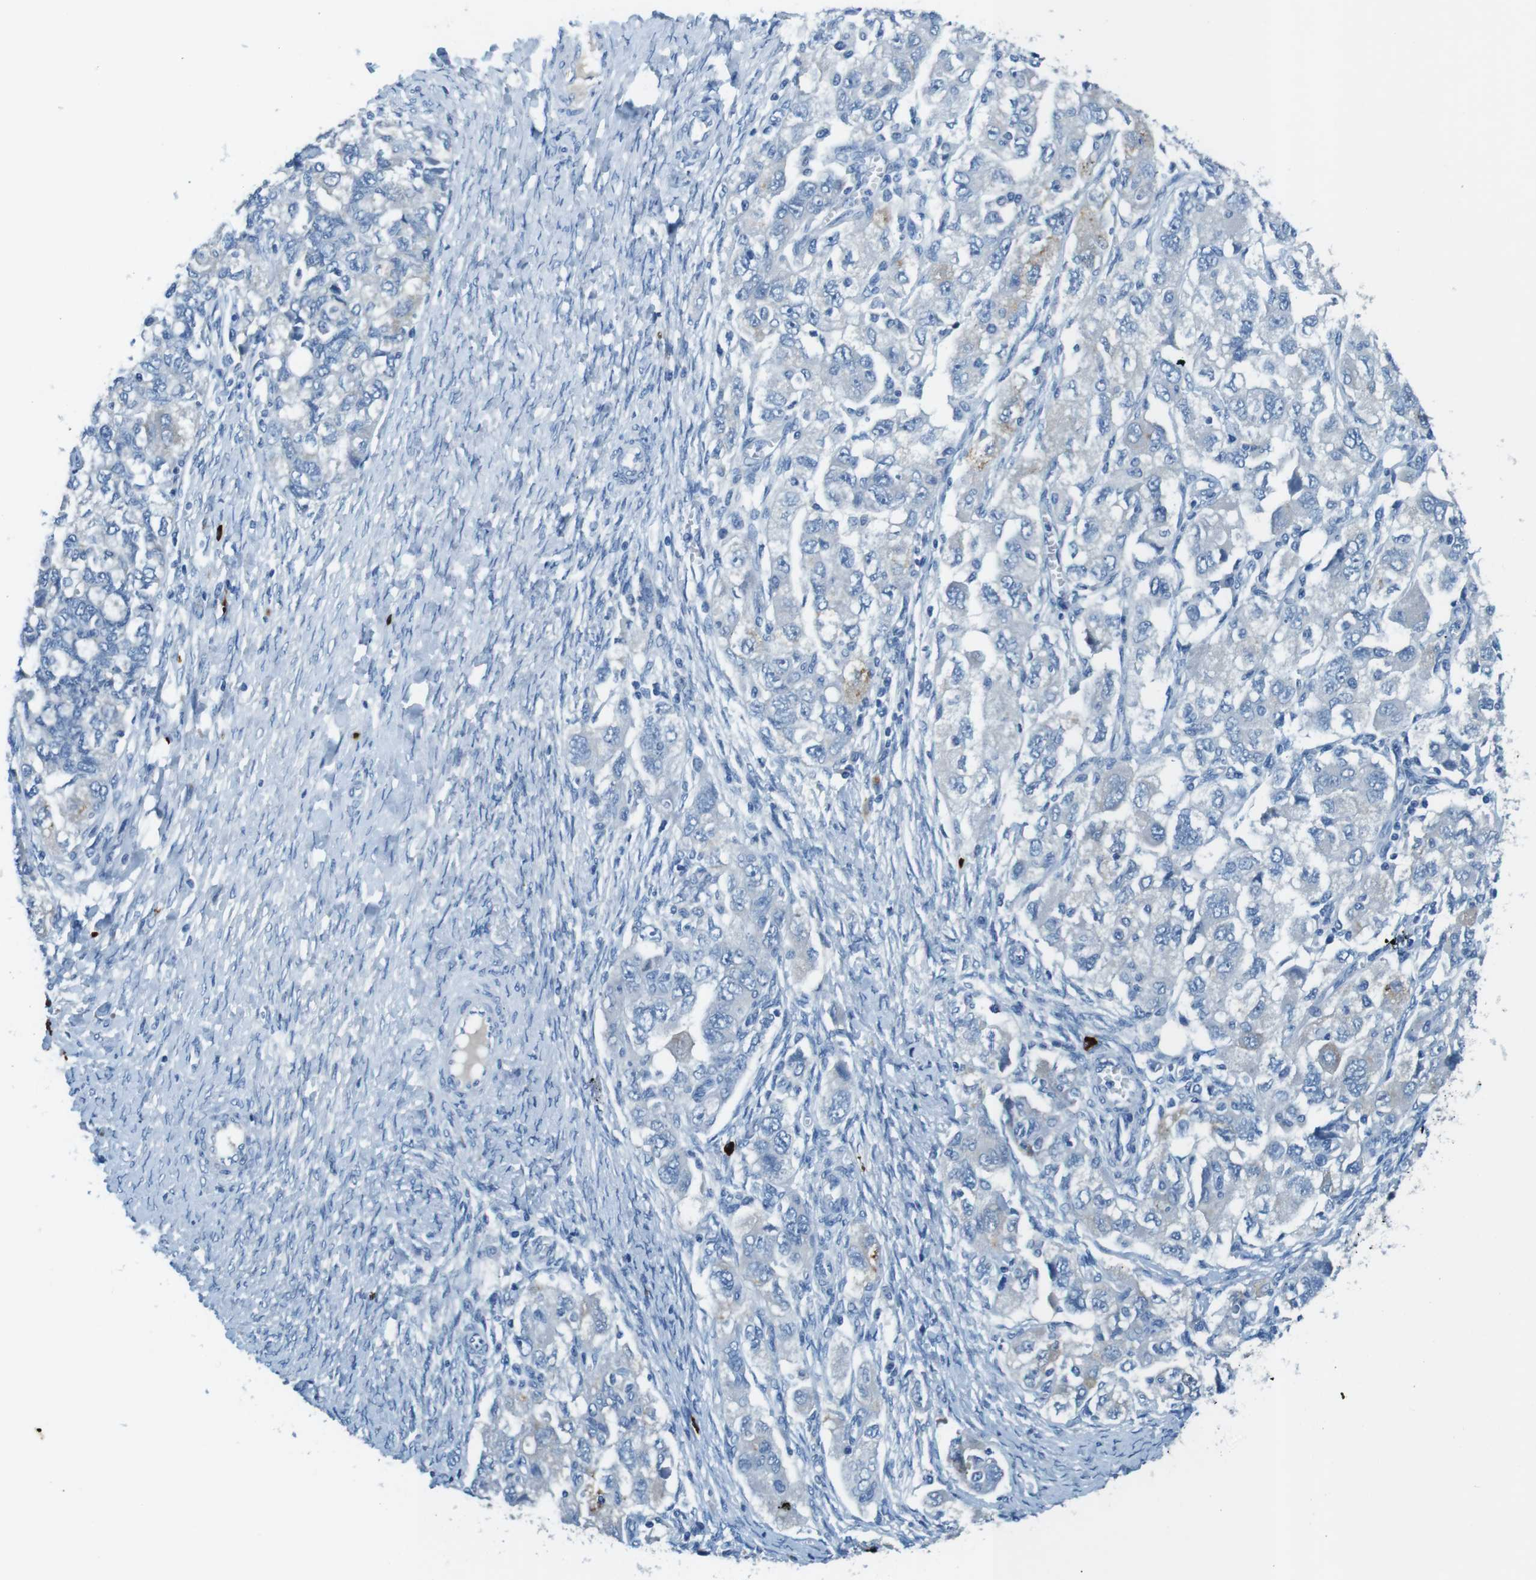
{"staining": {"intensity": "negative", "quantity": "none", "location": "none"}, "tissue": "ovarian cancer", "cell_type": "Tumor cells", "image_type": "cancer", "snomed": [{"axis": "morphology", "description": "Carcinoma, NOS"}, {"axis": "morphology", "description": "Cystadenocarcinoma, serous, NOS"}, {"axis": "topography", "description": "Ovary"}], "caption": "Ovarian cancer stained for a protein using immunohistochemistry (IHC) exhibits no staining tumor cells.", "gene": "SLC35A3", "patient": {"sex": "female", "age": 69}}